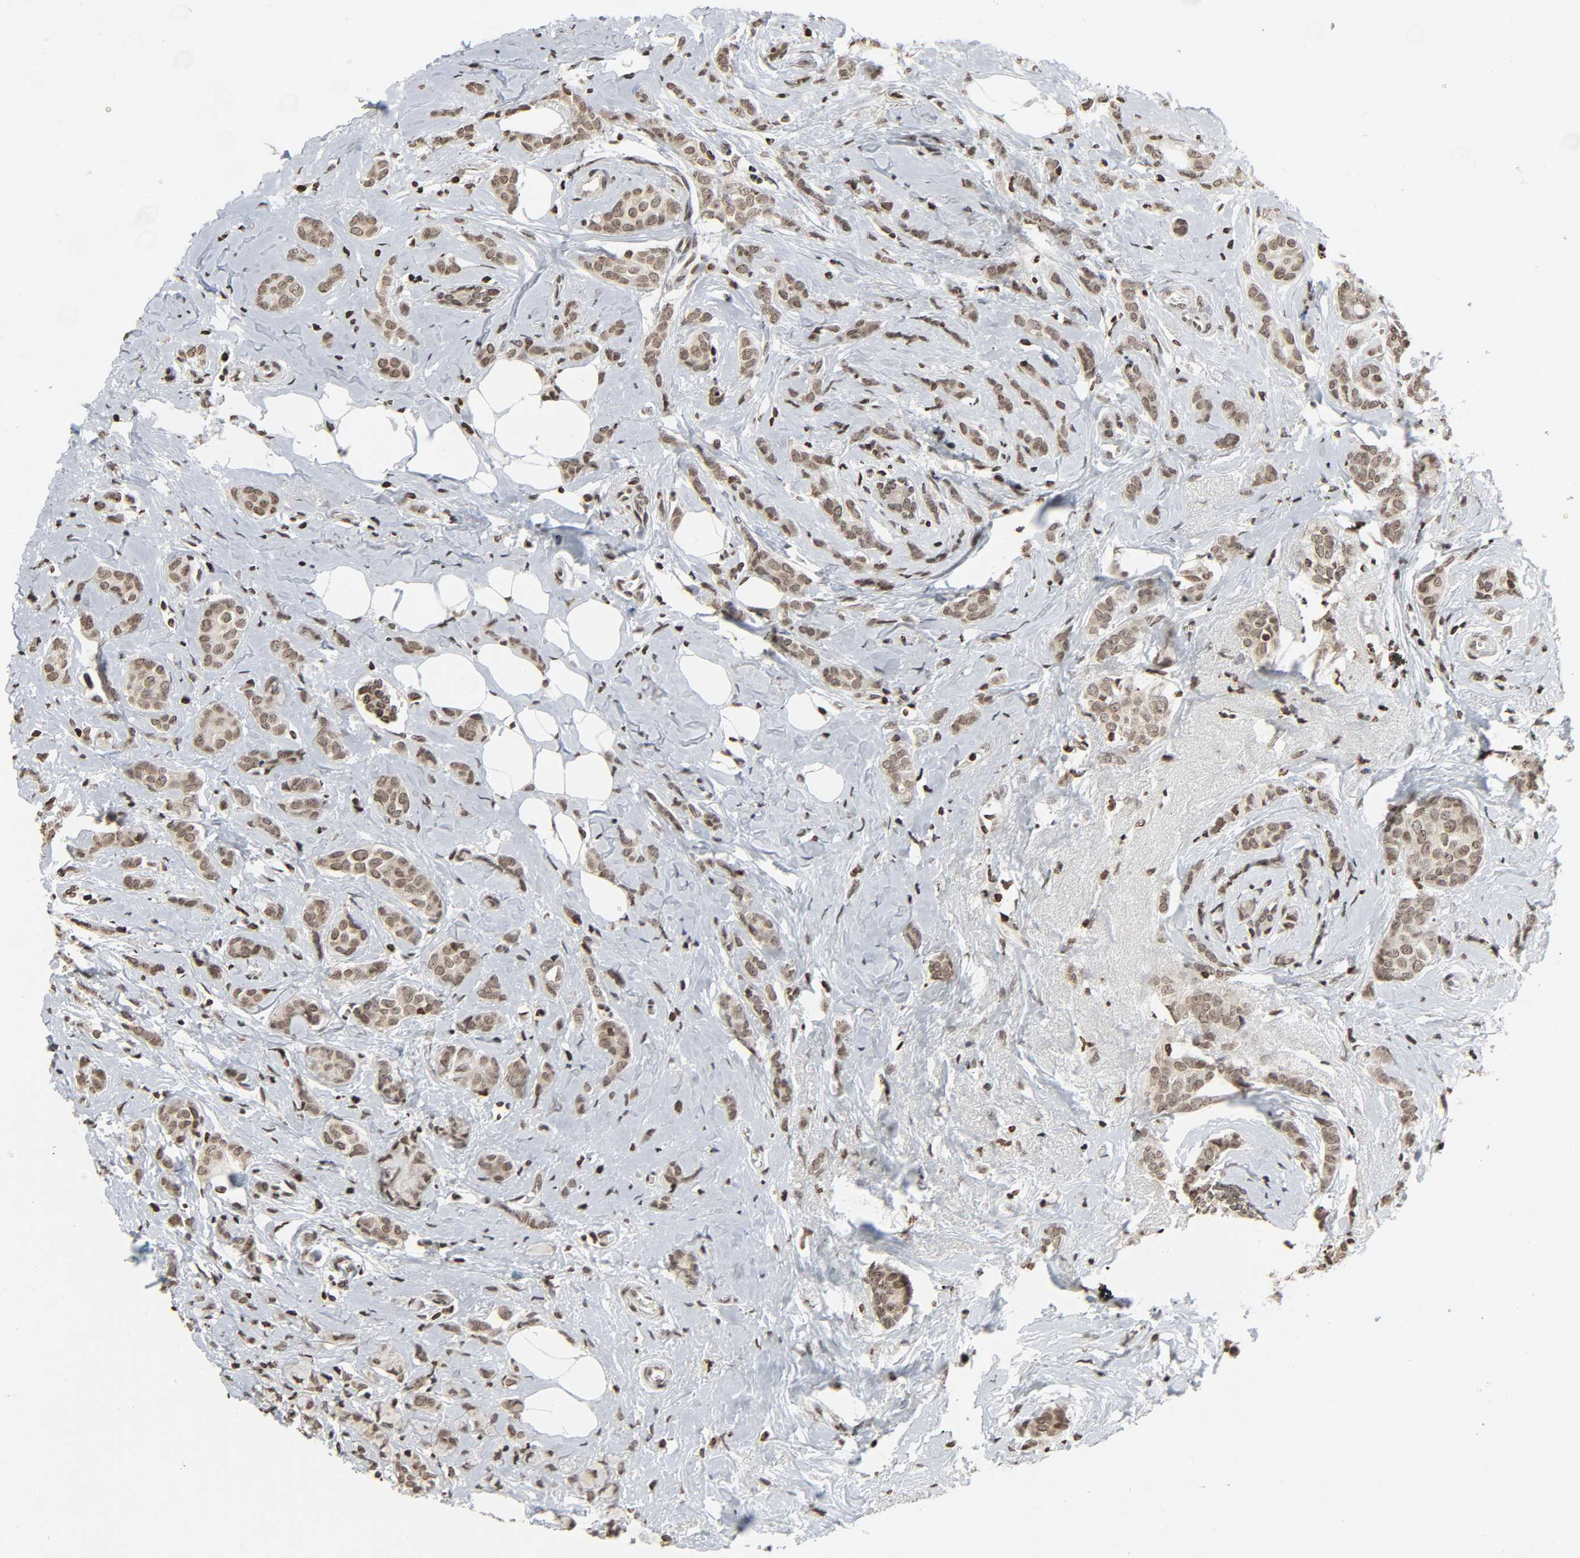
{"staining": {"intensity": "moderate", "quantity": ">75%", "location": "nuclear"}, "tissue": "breast cancer", "cell_type": "Tumor cells", "image_type": "cancer", "snomed": [{"axis": "morphology", "description": "Lobular carcinoma"}, {"axis": "topography", "description": "Breast"}], "caption": "Tumor cells show medium levels of moderate nuclear expression in approximately >75% of cells in breast lobular carcinoma. (Stains: DAB (3,3'-diaminobenzidine) in brown, nuclei in blue, Microscopy: brightfield microscopy at high magnification).", "gene": "ELAVL1", "patient": {"sex": "female", "age": 60}}